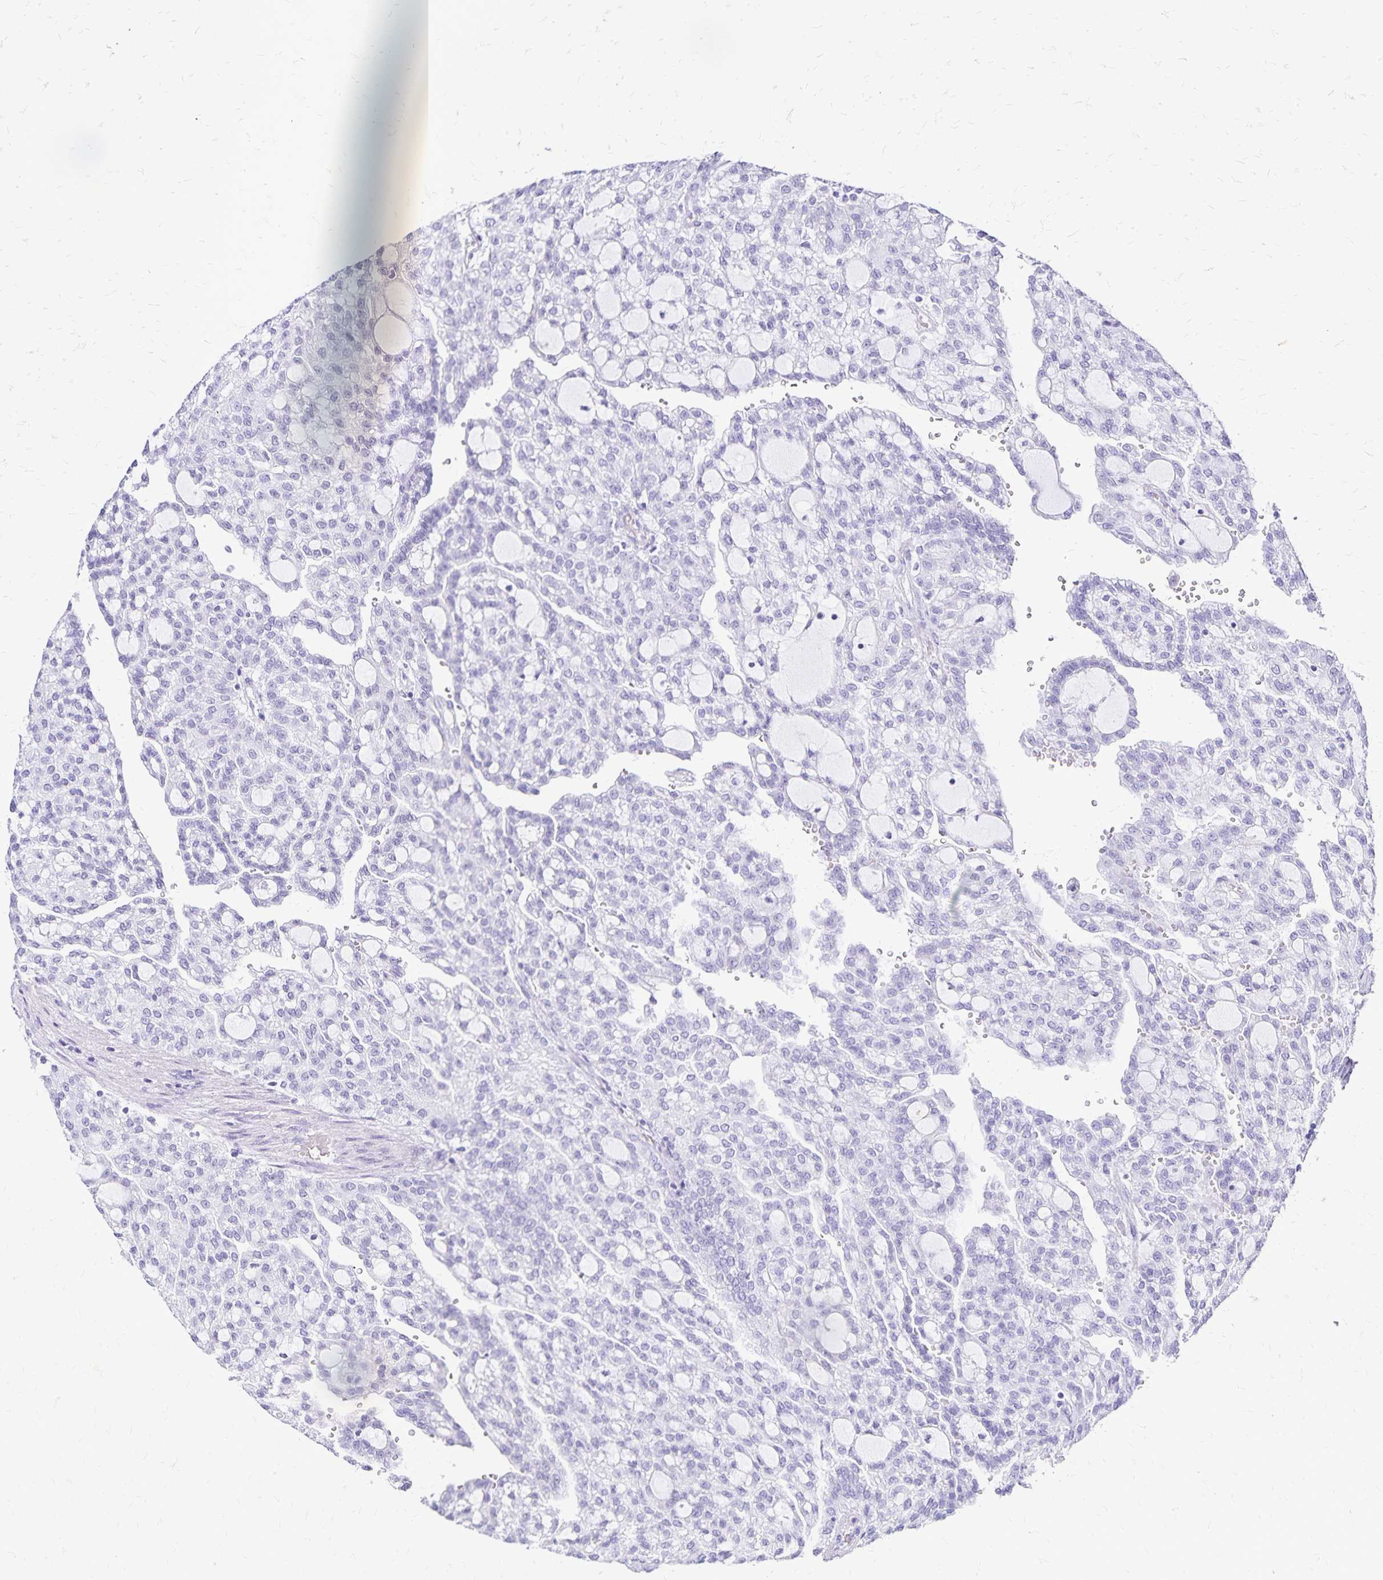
{"staining": {"intensity": "negative", "quantity": "none", "location": "none"}, "tissue": "renal cancer", "cell_type": "Tumor cells", "image_type": "cancer", "snomed": [{"axis": "morphology", "description": "Adenocarcinoma, NOS"}, {"axis": "topography", "description": "Kidney"}], "caption": "IHC photomicrograph of human renal cancer stained for a protein (brown), which displays no staining in tumor cells. (DAB (3,3'-diaminobenzidine) immunohistochemistry (IHC), high magnification).", "gene": "LIN28B", "patient": {"sex": "male", "age": 63}}